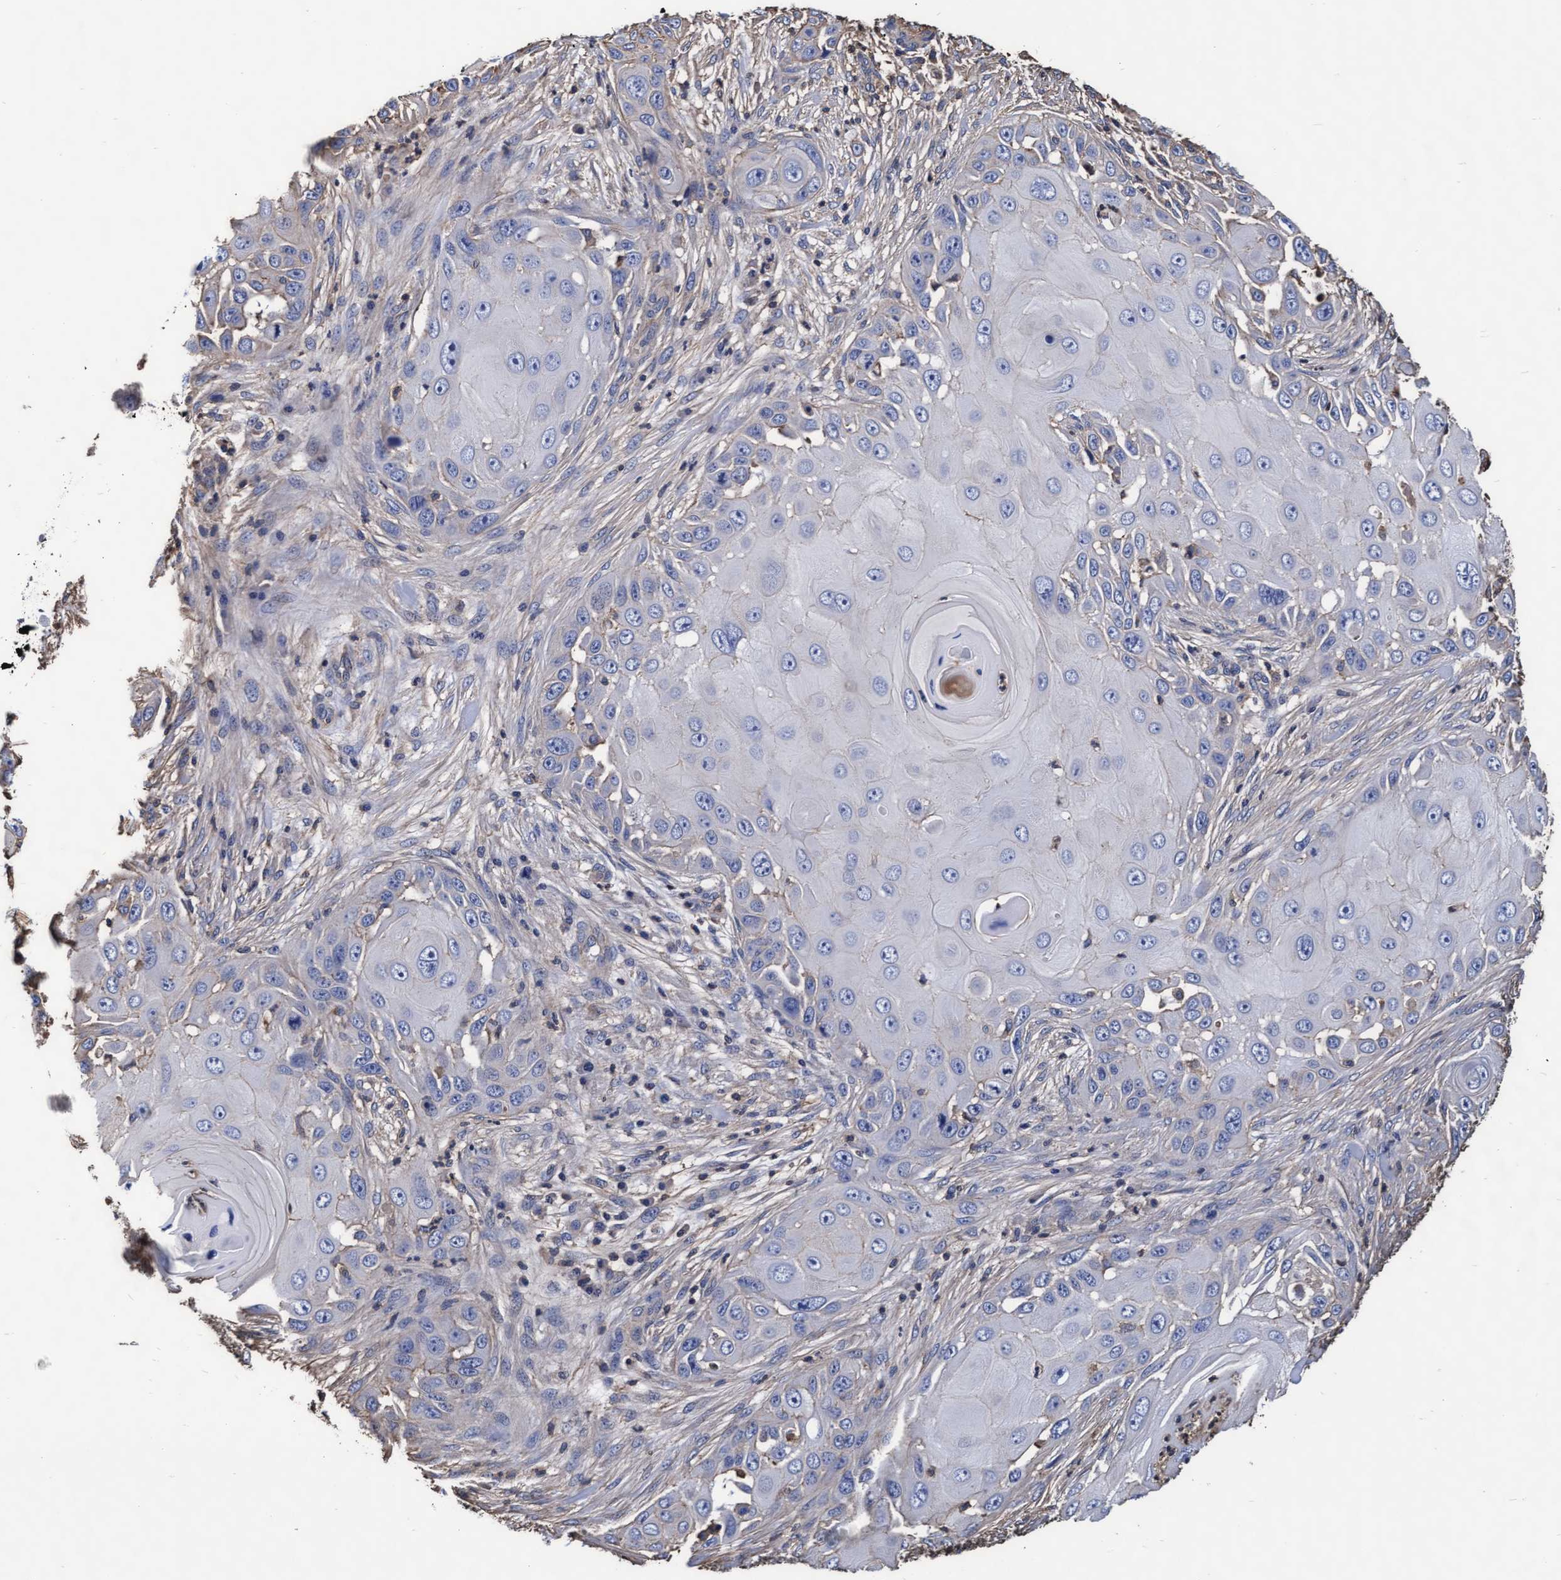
{"staining": {"intensity": "negative", "quantity": "none", "location": "none"}, "tissue": "skin cancer", "cell_type": "Tumor cells", "image_type": "cancer", "snomed": [{"axis": "morphology", "description": "Squamous cell carcinoma, NOS"}, {"axis": "topography", "description": "Skin"}], "caption": "Micrograph shows no protein expression in tumor cells of skin cancer (squamous cell carcinoma) tissue. The staining was performed using DAB (3,3'-diaminobenzidine) to visualize the protein expression in brown, while the nuclei were stained in blue with hematoxylin (Magnification: 20x).", "gene": "GRHPR", "patient": {"sex": "female", "age": 44}}